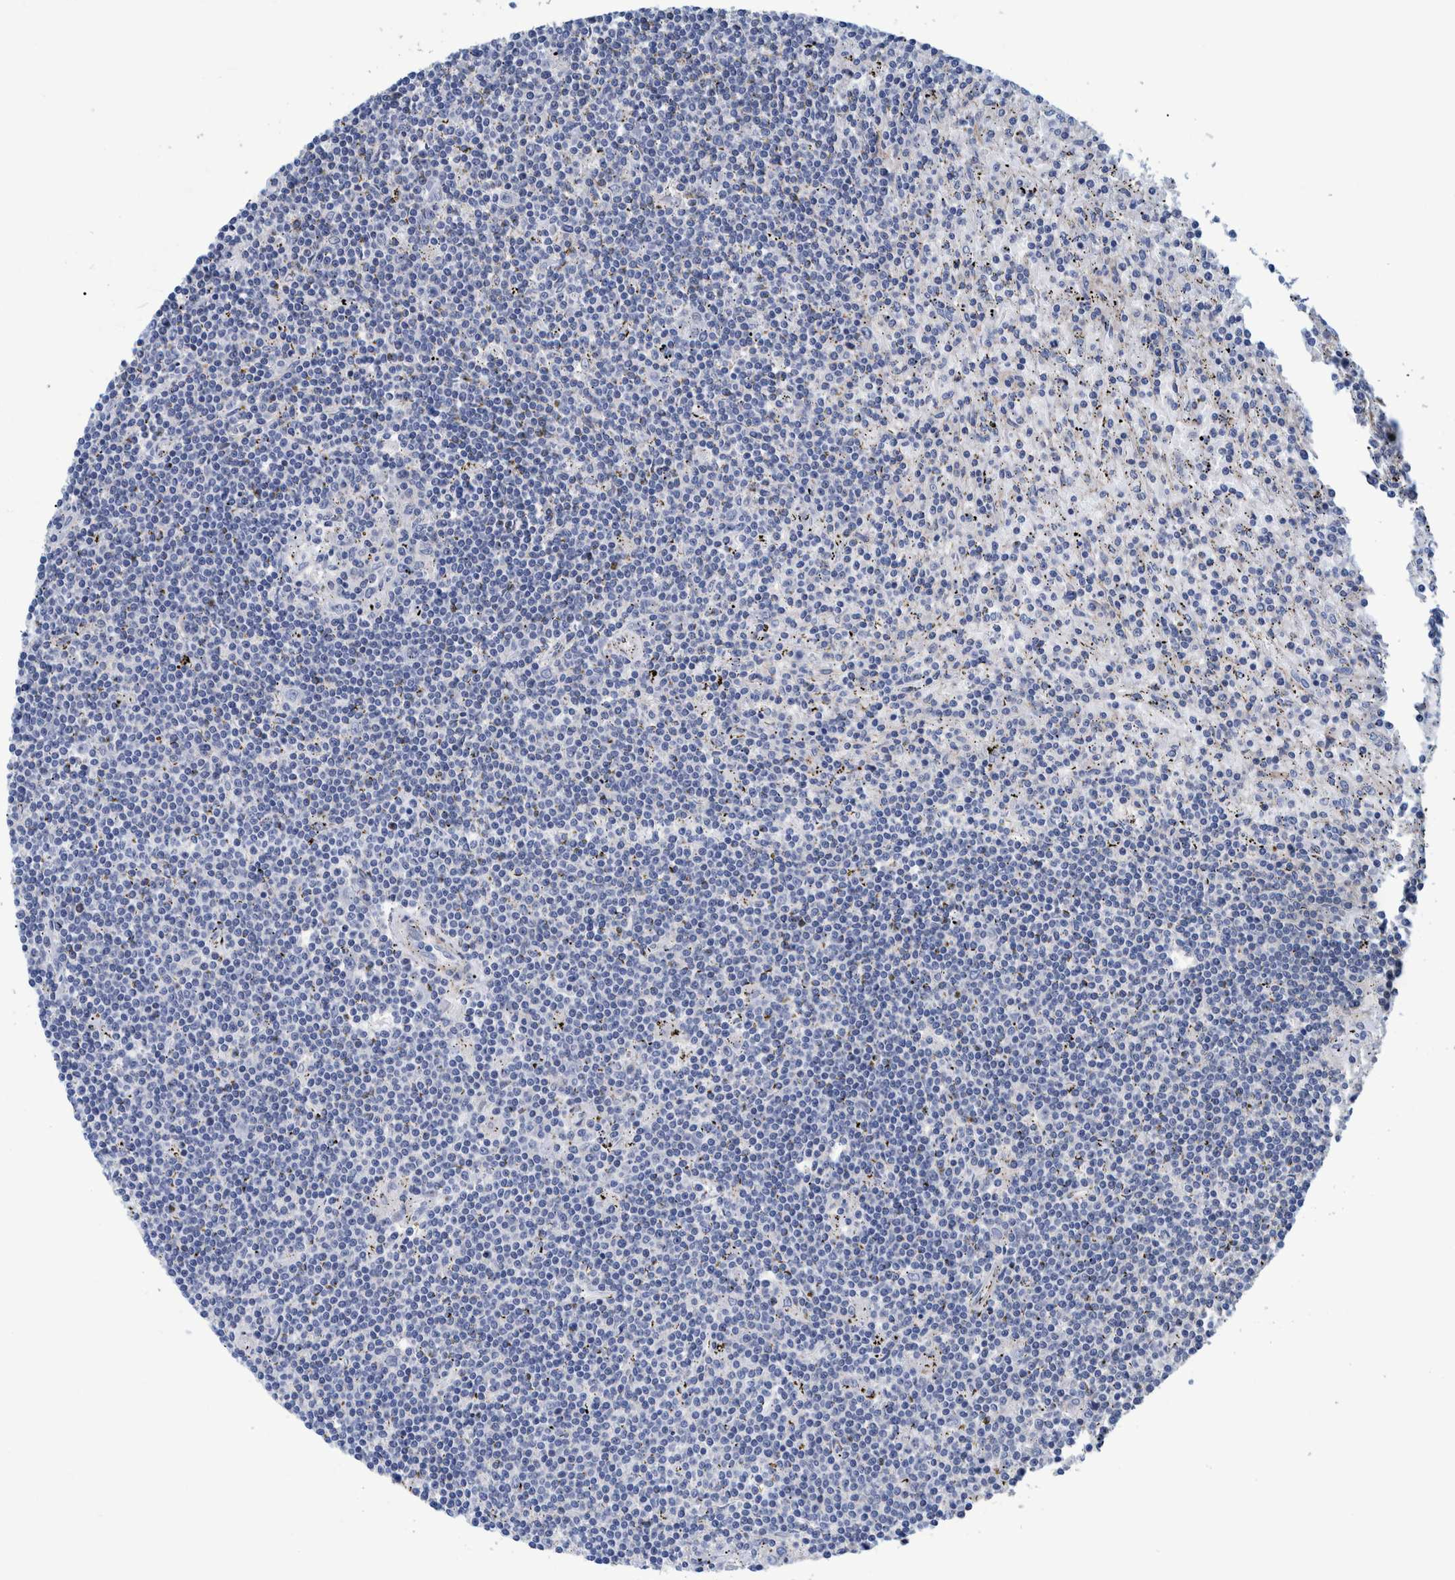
{"staining": {"intensity": "negative", "quantity": "none", "location": "none"}, "tissue": "lymphoma", "cell_type": "Tumor cells", "image_type": "cancer", "snomed": [{"axis": "morphology", "description": "Malignant lymphoma, non-Hodgkin's type, Low grade"}, {"axis": "topography", "description": "Spleen"}], "caption": "Tumor cells are negative for protein expression in human malignant lymphoma, non-Hodgkin's type (low-grade).", "gene": "MKS1", "patient": {"sex": "male", "age": 76}}